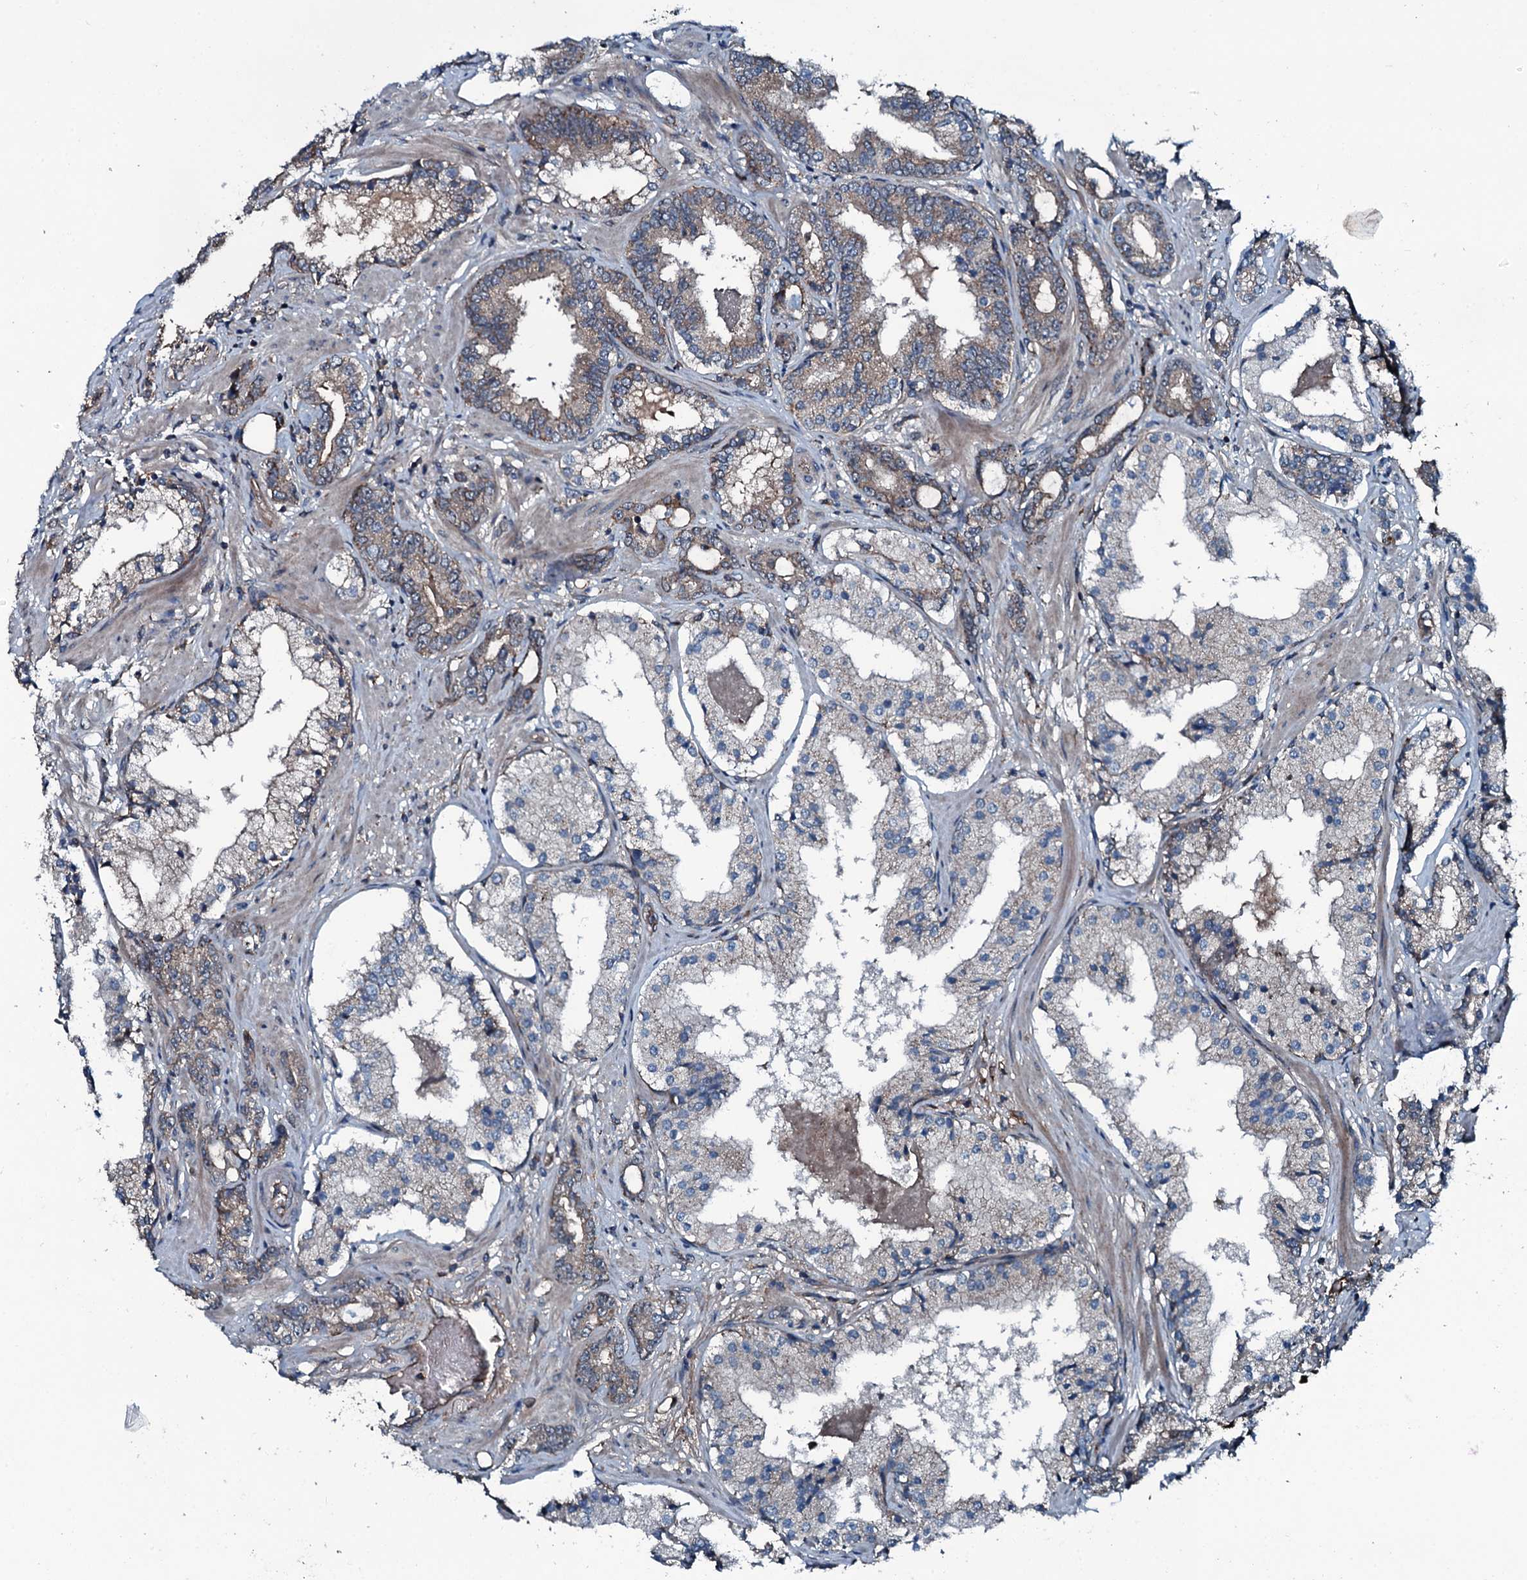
{"staining": {"intensity": "negative", "quantity": "none", "location": "none"}, "tissue": "prostate cancer", "cell_type": "Tumor cells", "image_type": "cancer", "snomed": [{"axis": "morphology", "description": "Adenocarcinoma, High grade"}, {"axis": "topography", "description": "Prostate"}], "caption": "Tumor cells show no significant staining in high-grade adenocarcinoma (prostate).", "gene": "TRIM7", "patient": {"sex": "male", "age": 58}}